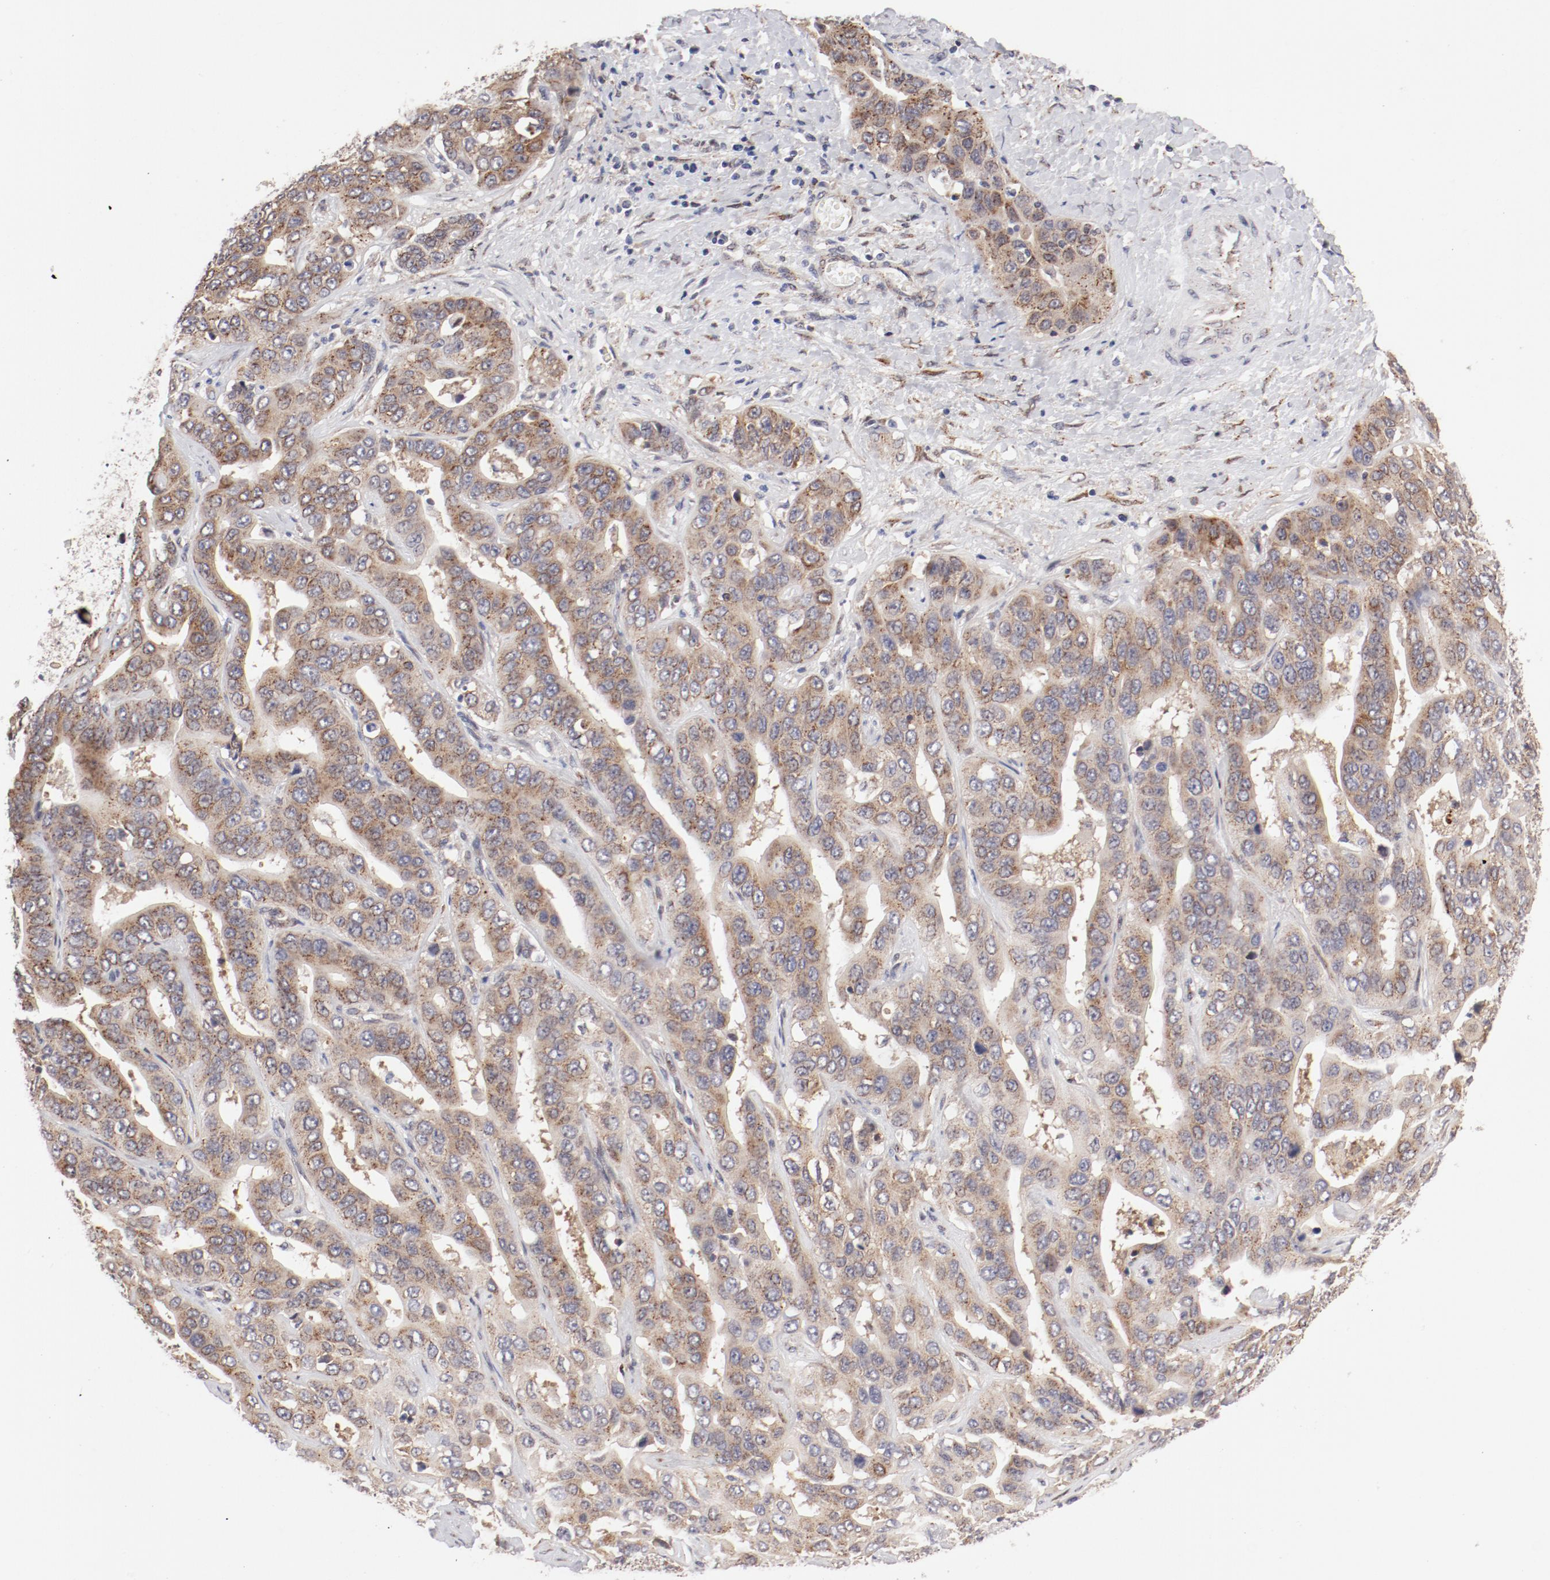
{"staining": {"intensity": "weak", "quantity": ">75%", "location": "cytoplasmic/membranous"}, "tissue": "liver cancer", "cell_type": "Tumor cells", "image_type": "cancer", "snomed": [{"axis": "morphology", "description": "Cholangiocarcinoma"}, {"axis": "topography", "description": "Liver"}], "caption": "Immunohistochemistry (IHC) of human liver cancer (cholangiocarcinoma) reveals low levels of weak cytoplasmic/membranous positivity in about >75% of tumor cells.", "gene": "RPL12", "patient": {"sex": "female", "age": 52}}